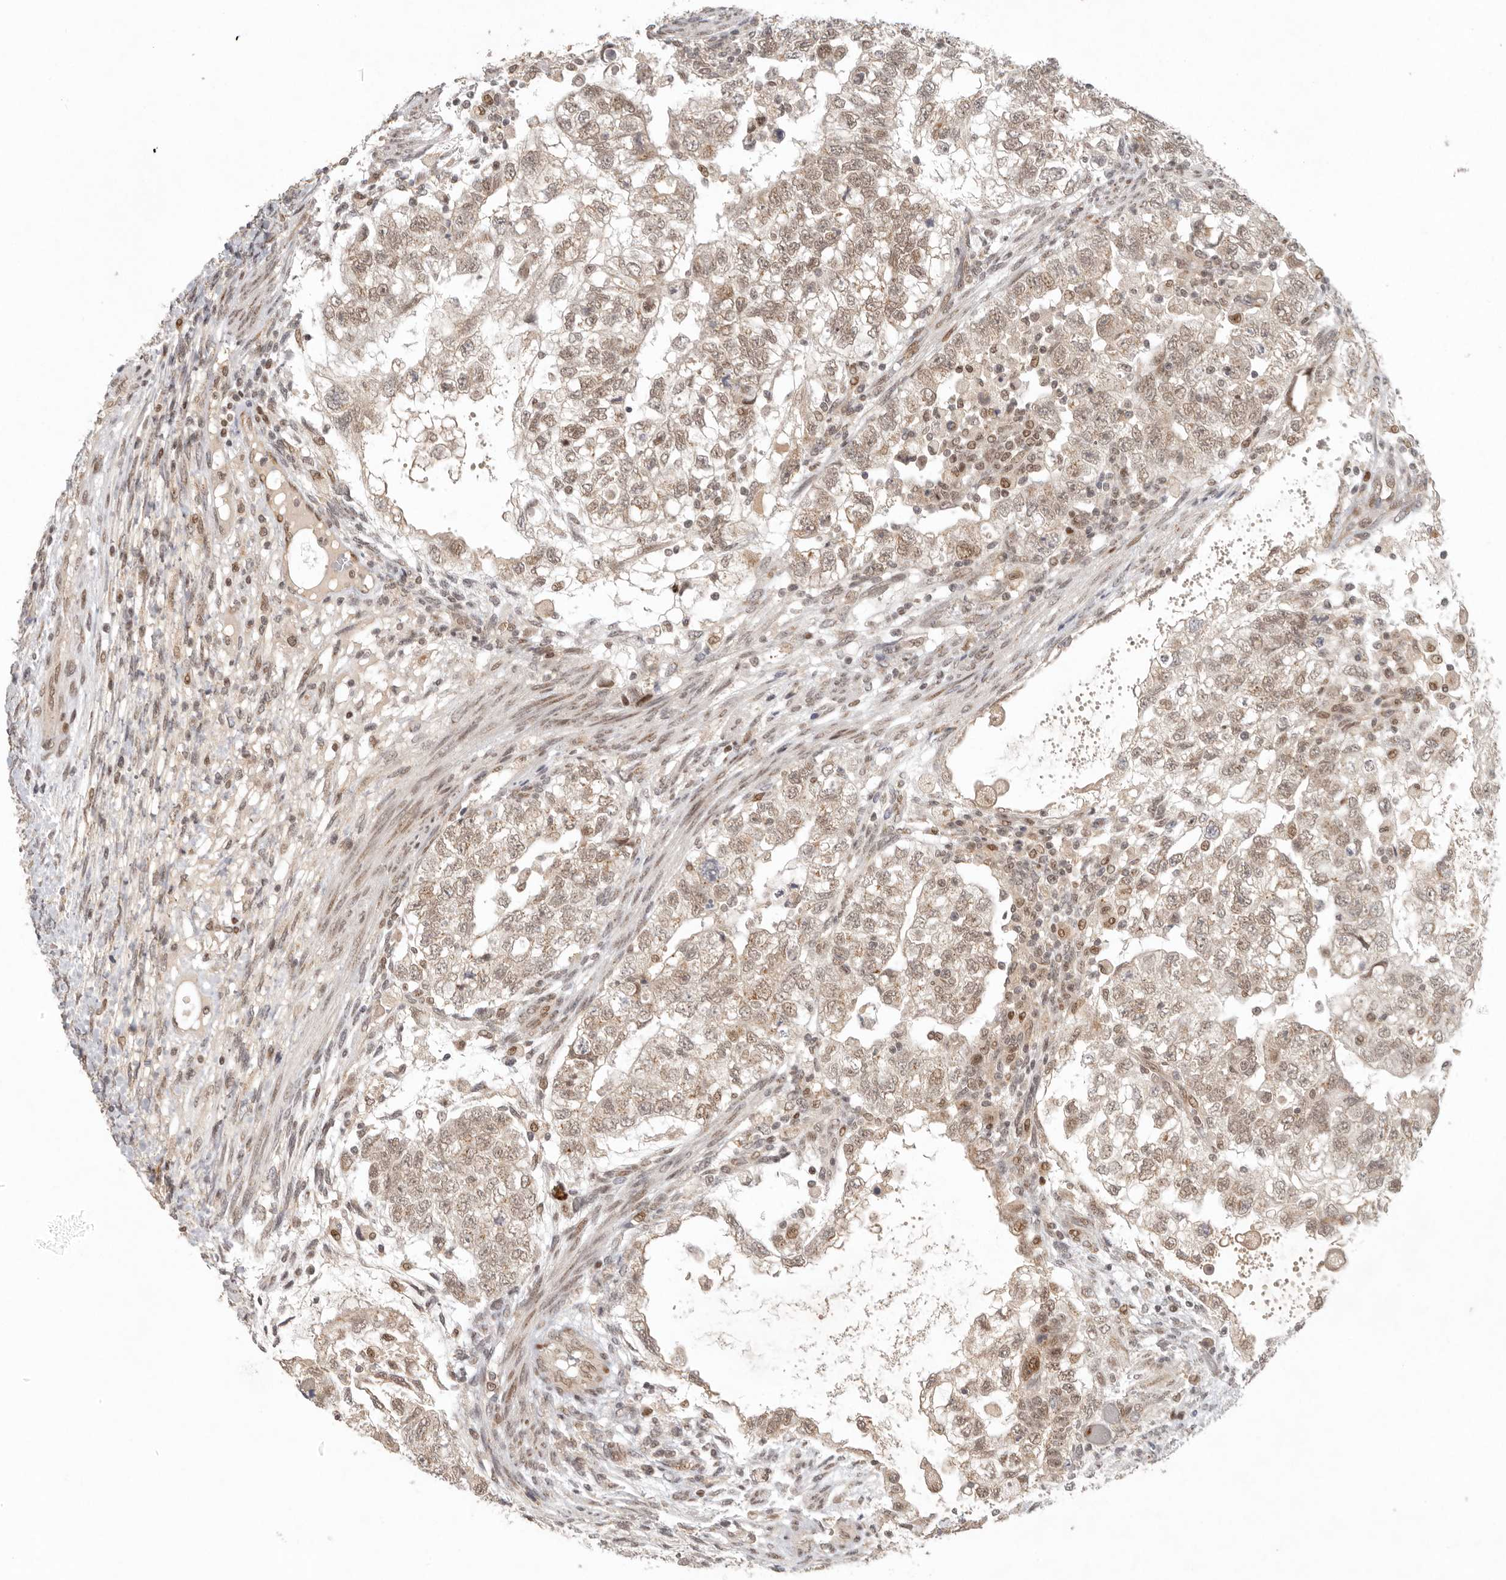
{"staining": {"intensity": "moderate", "quantity": ">75%", "location": "cytoplasmic/membranous,nuclear"}, "tissue": "testis cancer", "cell_type": "Tumor cells", "image_type": "cancer", "snomed": [{"axis": "morphology", "description": "Carcinoma, Embryonal, NOS"}, {"axis": "topography", "description": "Testis"}], "caption": "Immunohistochemistry (IHC) histopathology image of neoplastic tissue: embryonal carcinoma (testis) stained using immunohistochemistry exhibits medium levels of moderate protein expression localized specifically in the cytoplasmic/membranous and nuclear of tumor cells, appearing as a cytoplasmic/membranous and nuclear brown color.", "gene": "LRRC75A", "patient": {"sex": "male", "age": 37}}